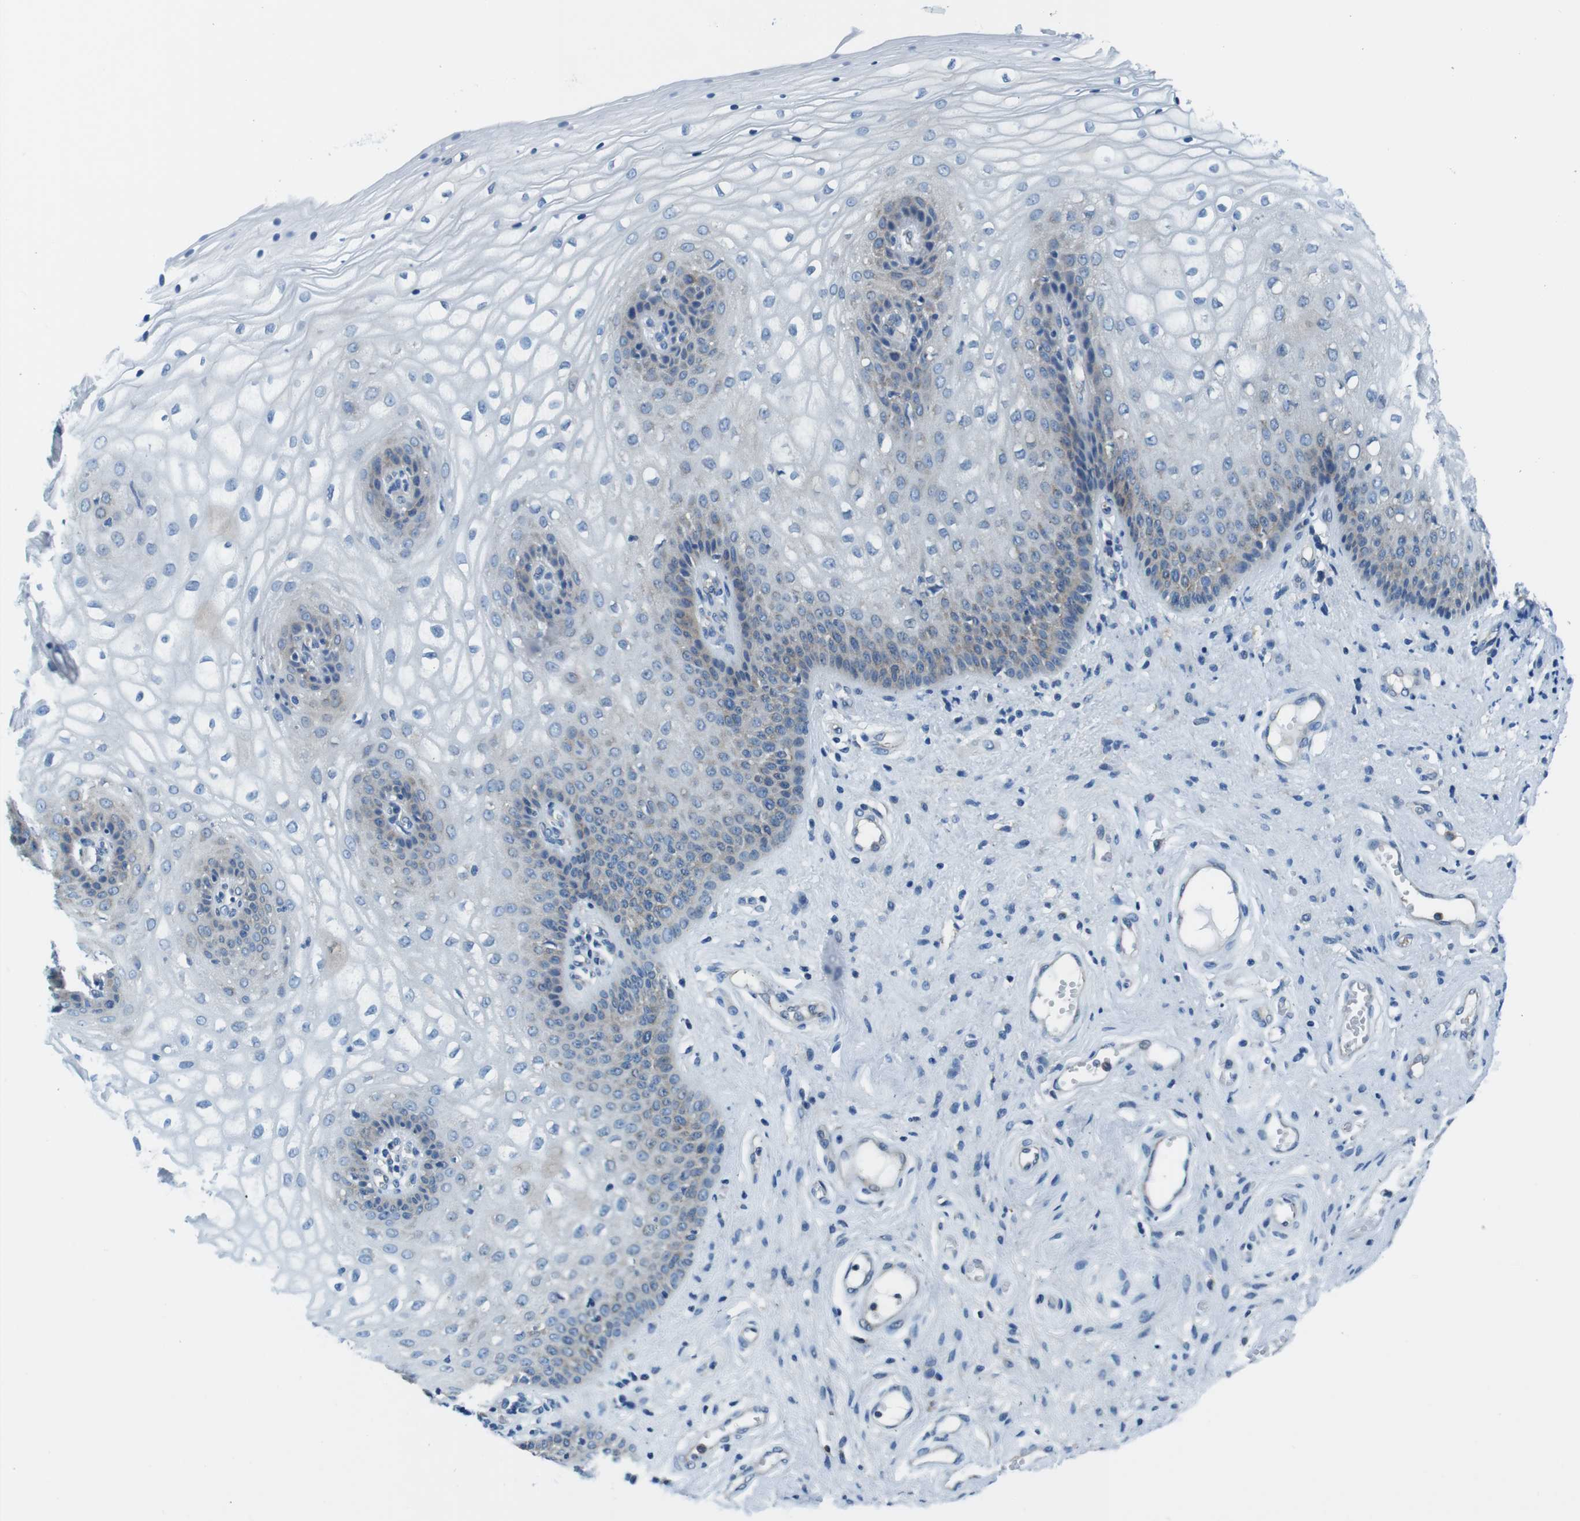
{"staining": {"intensity": "moderate", "quantity": "<25%", "location": "cytoplasmic/membranous"}, "tissue": "vagina", "cell_type": "Squamous epithelial cells", "image_type": "normal", "snomed": [{"axis": "morphology", "description": "Normal tissue, NOS"}, {"axis": "topography", "description": "Vagina"}], "caption": "IHC (DAB) staining of benign vagina reveals moderate cytoplasmic/membranous protein positivity in approximately <25% of squamous epithelial cells.", "gene": "EIF2B5", "patient": {"sex": "female", "age": 34}}